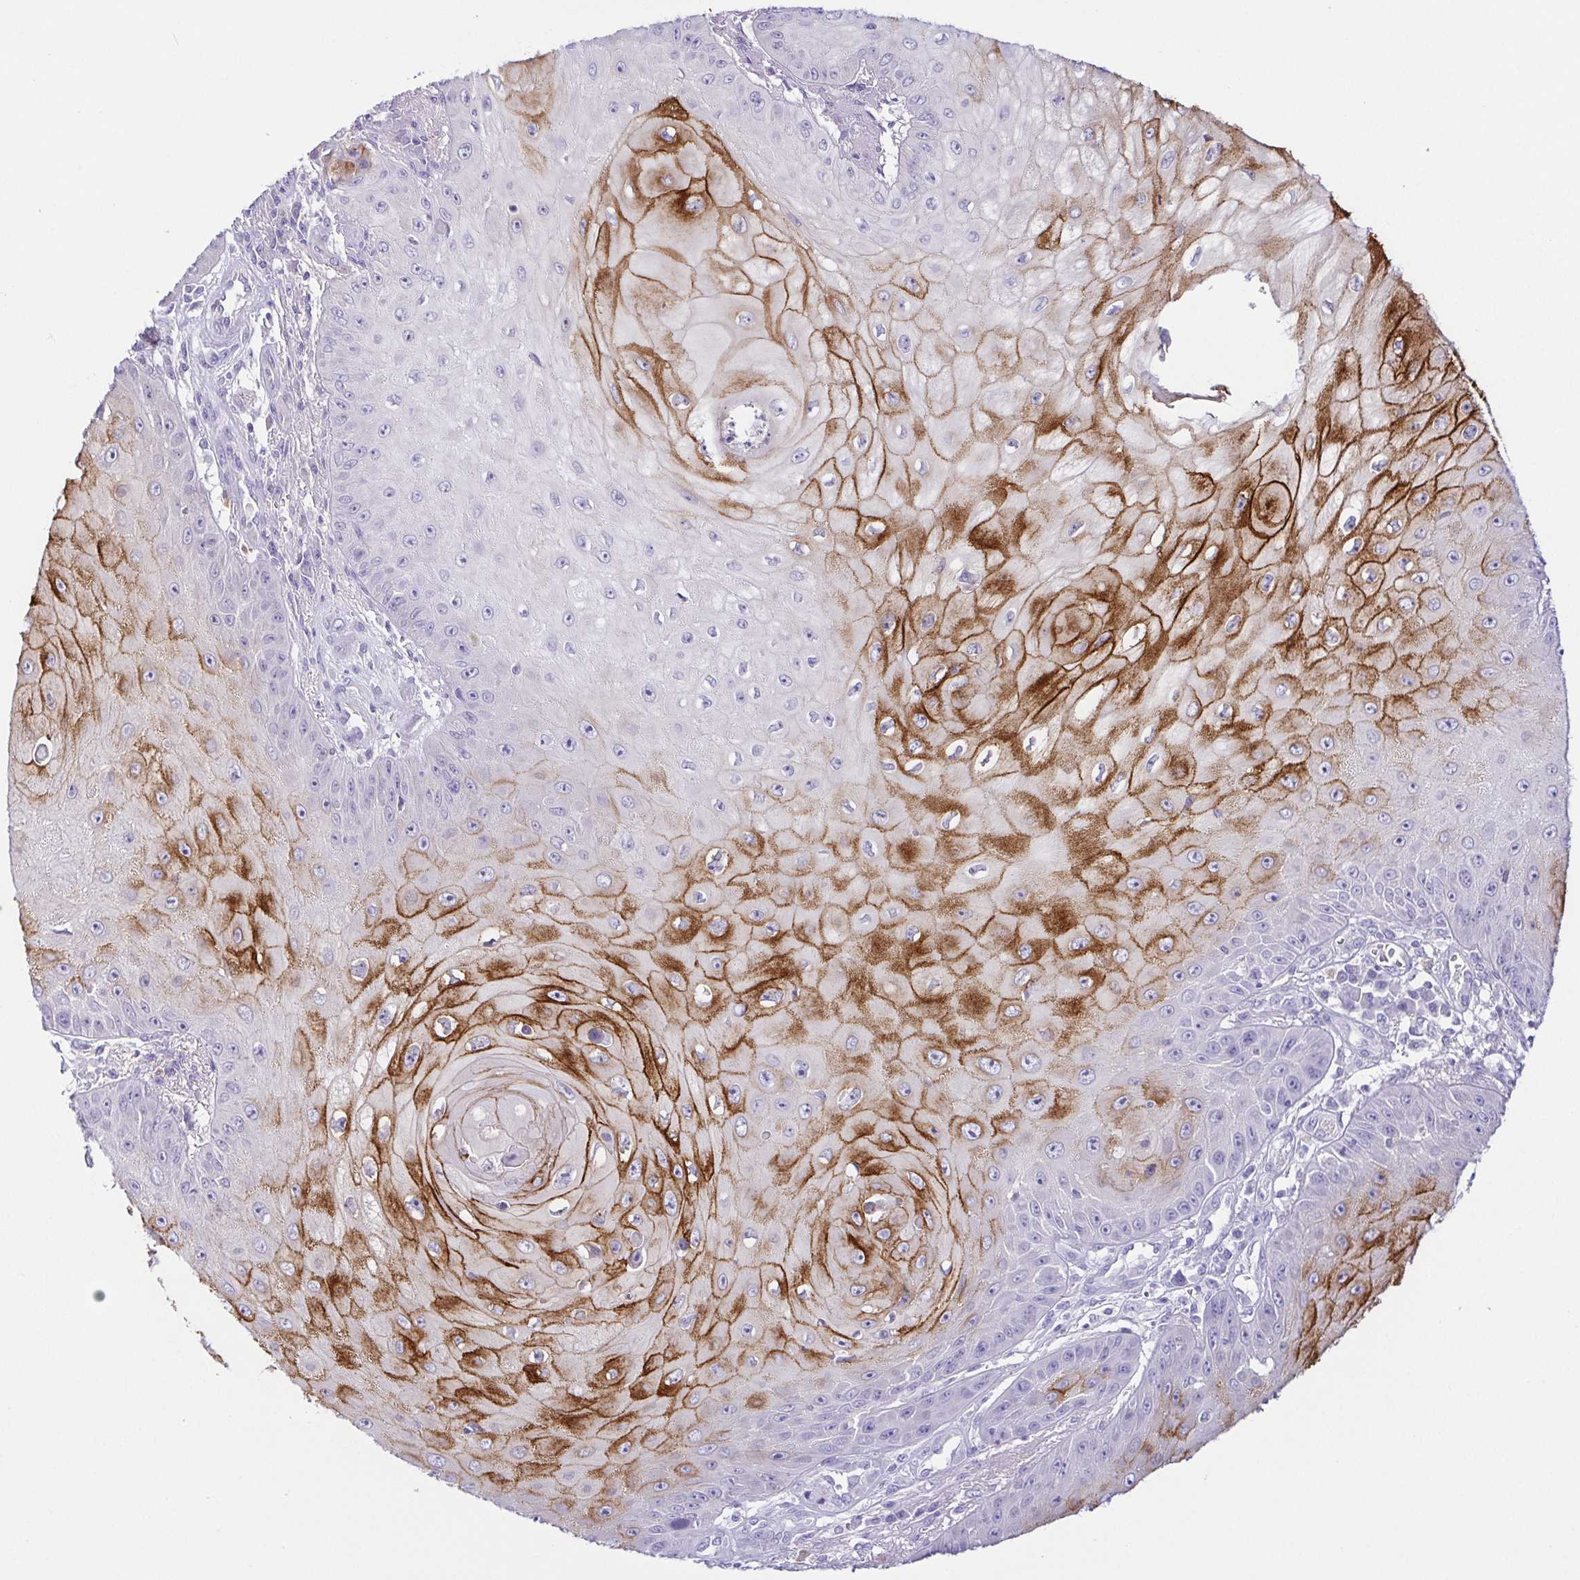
{"staining": {"intensity": "strong", "quantity": "25%-75%", "location": "cytoplasmic/membranous"}, "tissue": "skin cancer", "cell_type": "Tumor cells", "image_type": "cancer", "snomed": [{"axis": "morphology", "description": "Squamous cell carcinoma, NOS"}, {"axis": "topography", "description": "Skin"}], "caption": "Strong cytoplasmic/membranous expression for a protein is seen in about 25%-75% of tumor cells of skin cancer (squamous cell carcinoma) using immunohistochemistry (IHC).", "gene": "KRTDAP", "patient": {"sex": "male", "age": 70}}